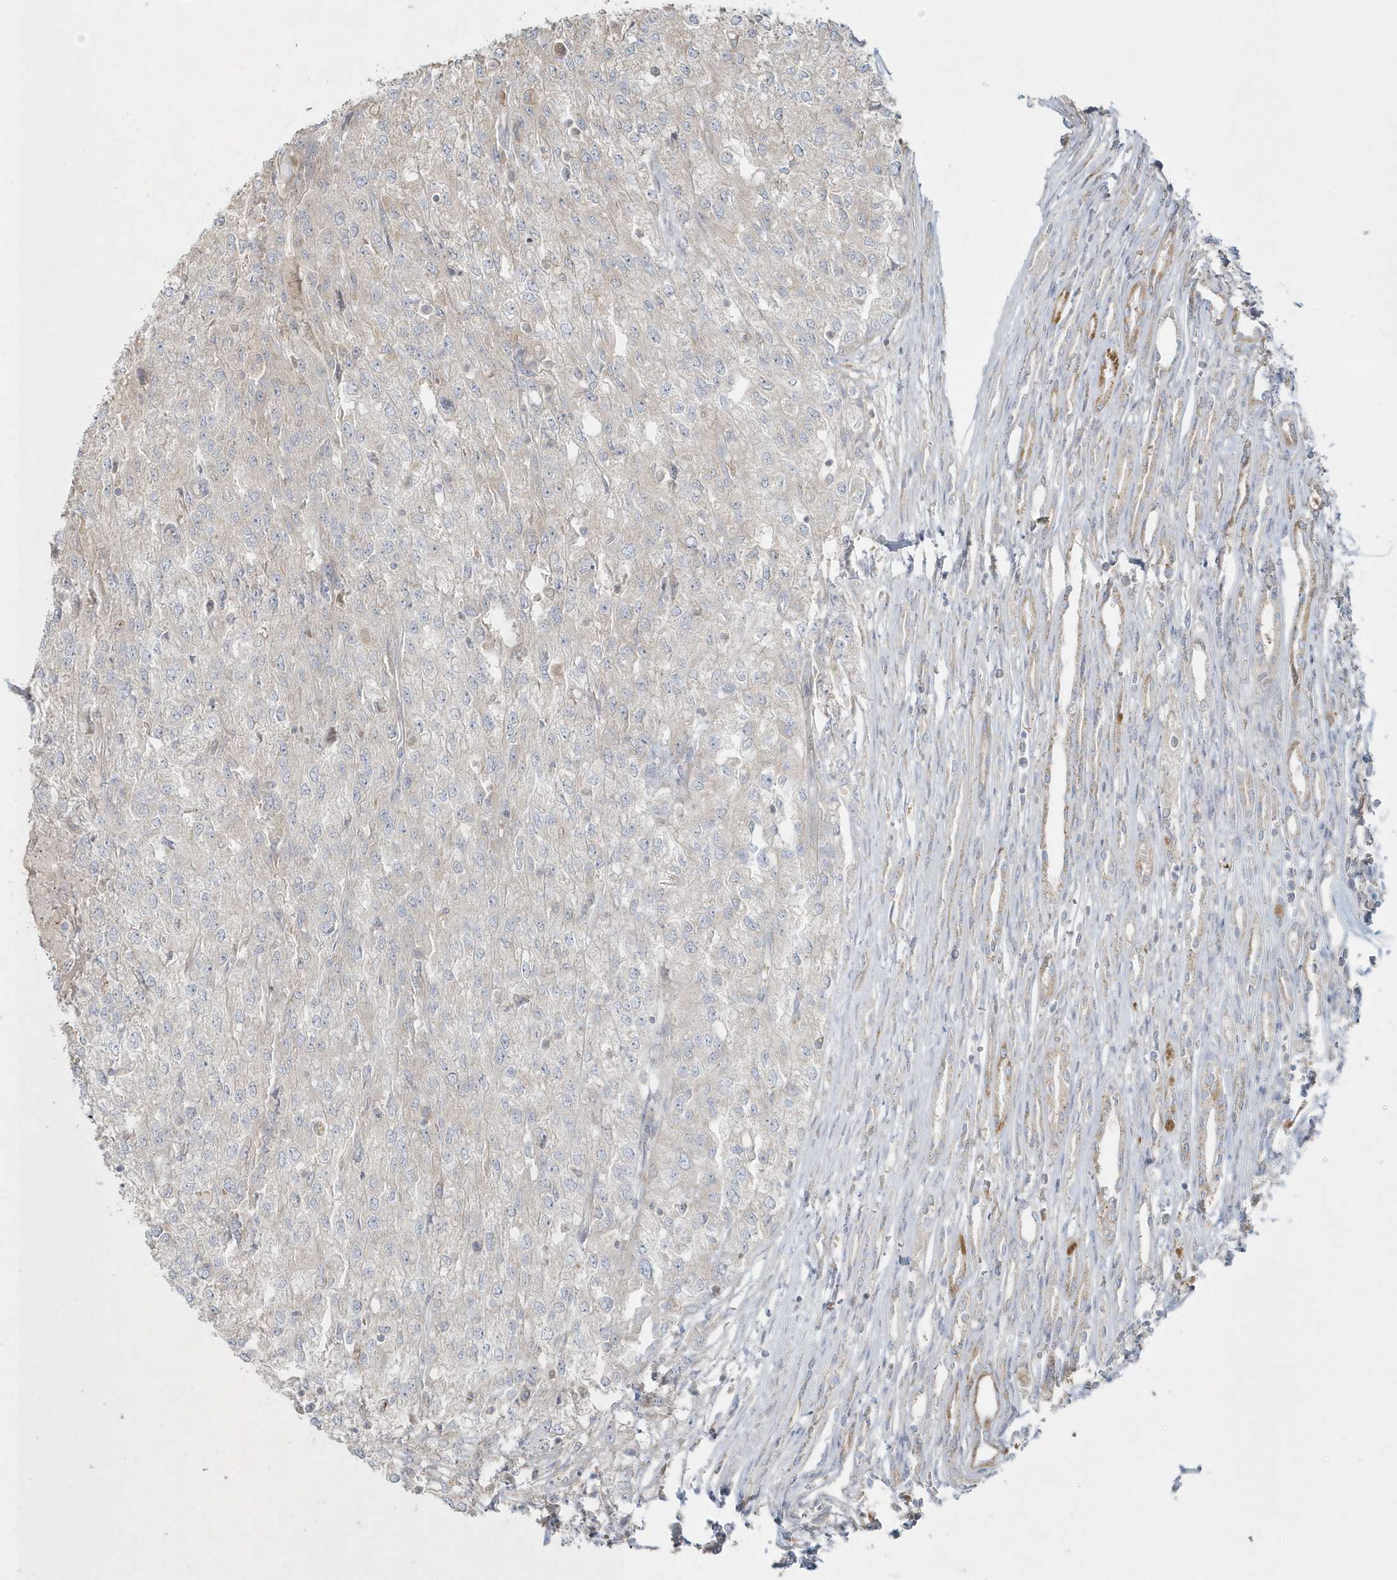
{"staining": {"intensity": "negative", "quantity": "none", "location": "none"}, "tissue": "renal cancer", "cell_type": "Tumor cells", "image_type": "cancer", "snomed": [{"axis": "morphology", "description": "Adenocarcinoma, NOS"}, {"axis": "topography", "description": "Kidney"}], "caption": "The immunohistochemistry (IHC) image has no significant staining in tumor cells of renal cancer (adenocarcinoma) tissue. The staining was performed using DAB to visualize the protein expression in brown, while the nuclei were stained in blue with hematoxylin (Magnification: 20x).", "gene": "BLTP3A", "patient": {"sex": "female", "age": 54}}